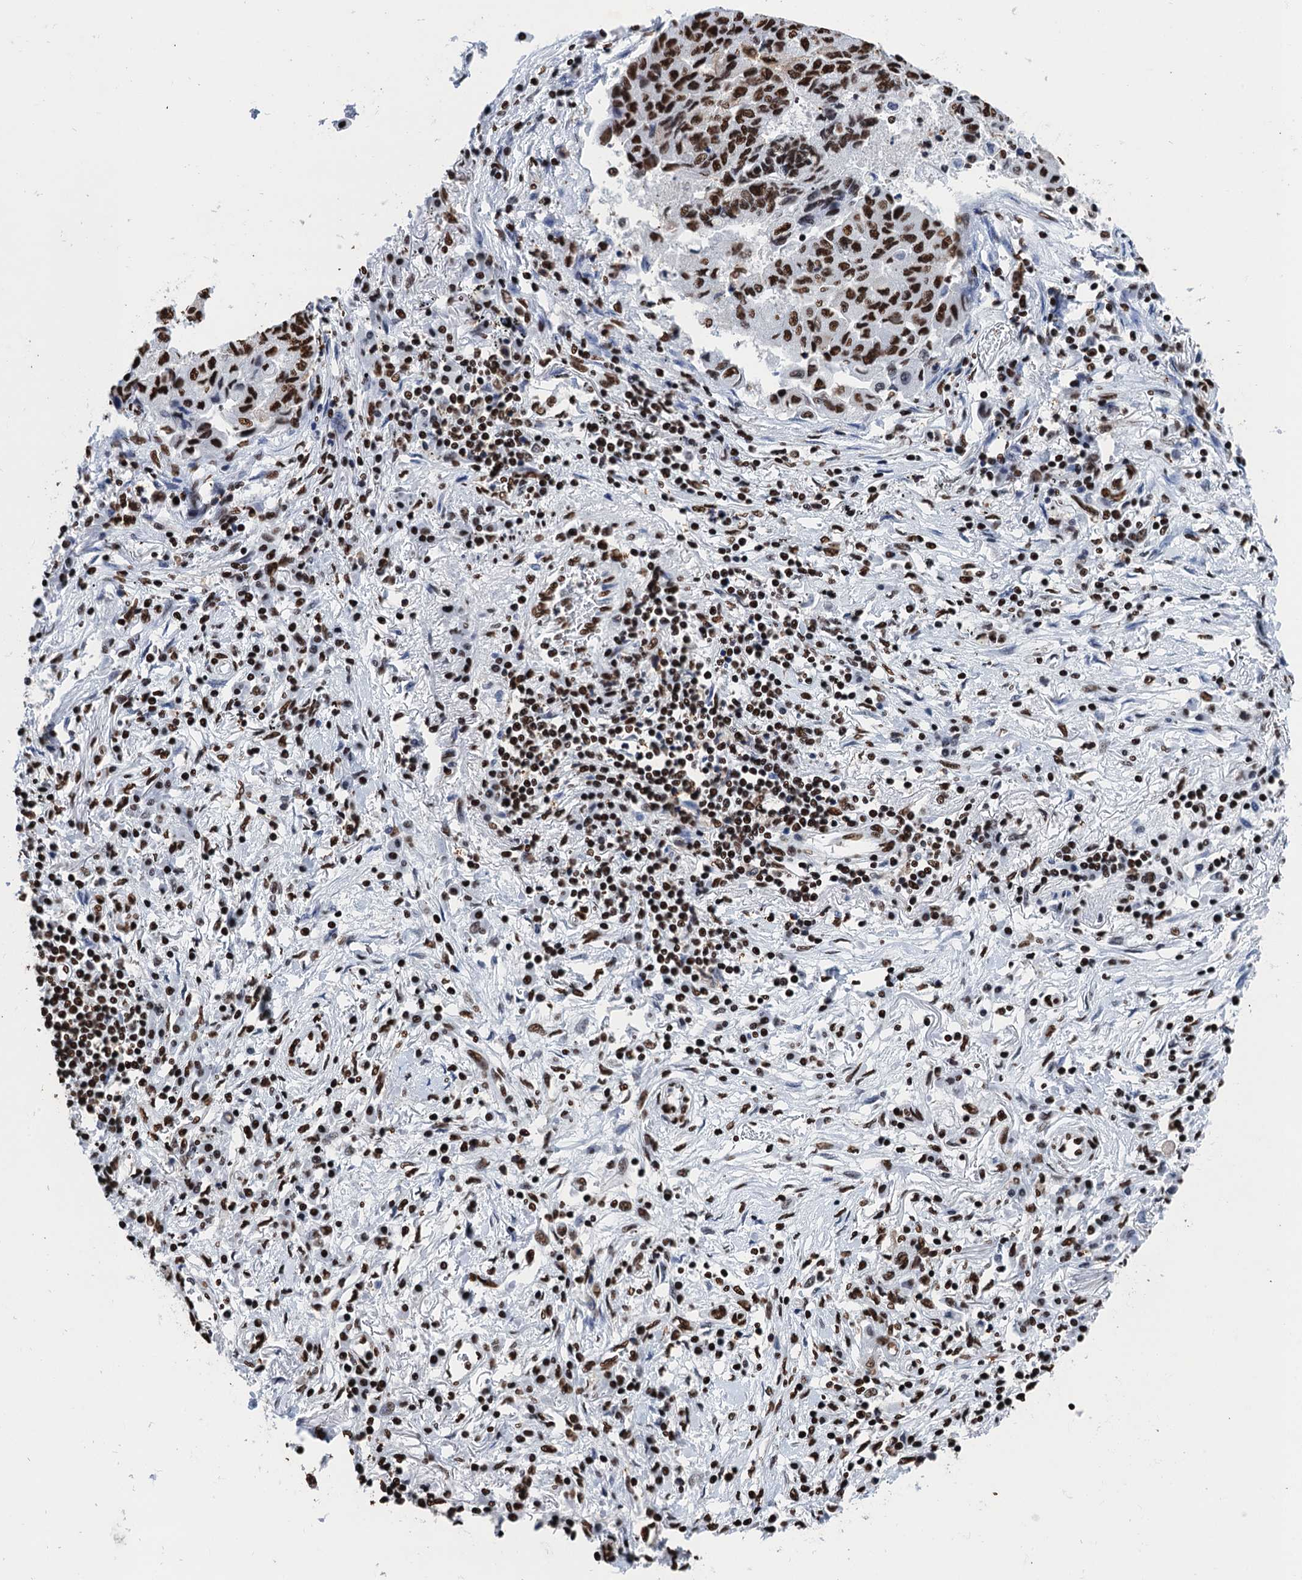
{"staining": {"intensity": "strong", "quantity": ">75%", "location": "nuclear"}, "tissue": "lung cancer", "cell_type": "Tumor cells", "image_type": "cancer", "snomed": [{"axis": "morphology", "description": "Squamous cell carcinoma, NOS"}, {"axis": "topography", "description": "Lung"}], "caption": "IHC image of lung cancer (squamous cell carcinoma) stained for a protein (brown), which shows high levels of strong nuclear staining in about >75% of tumor cells.", "gene": "UBA2", "patient": {"sex": "male", "age": 74}}